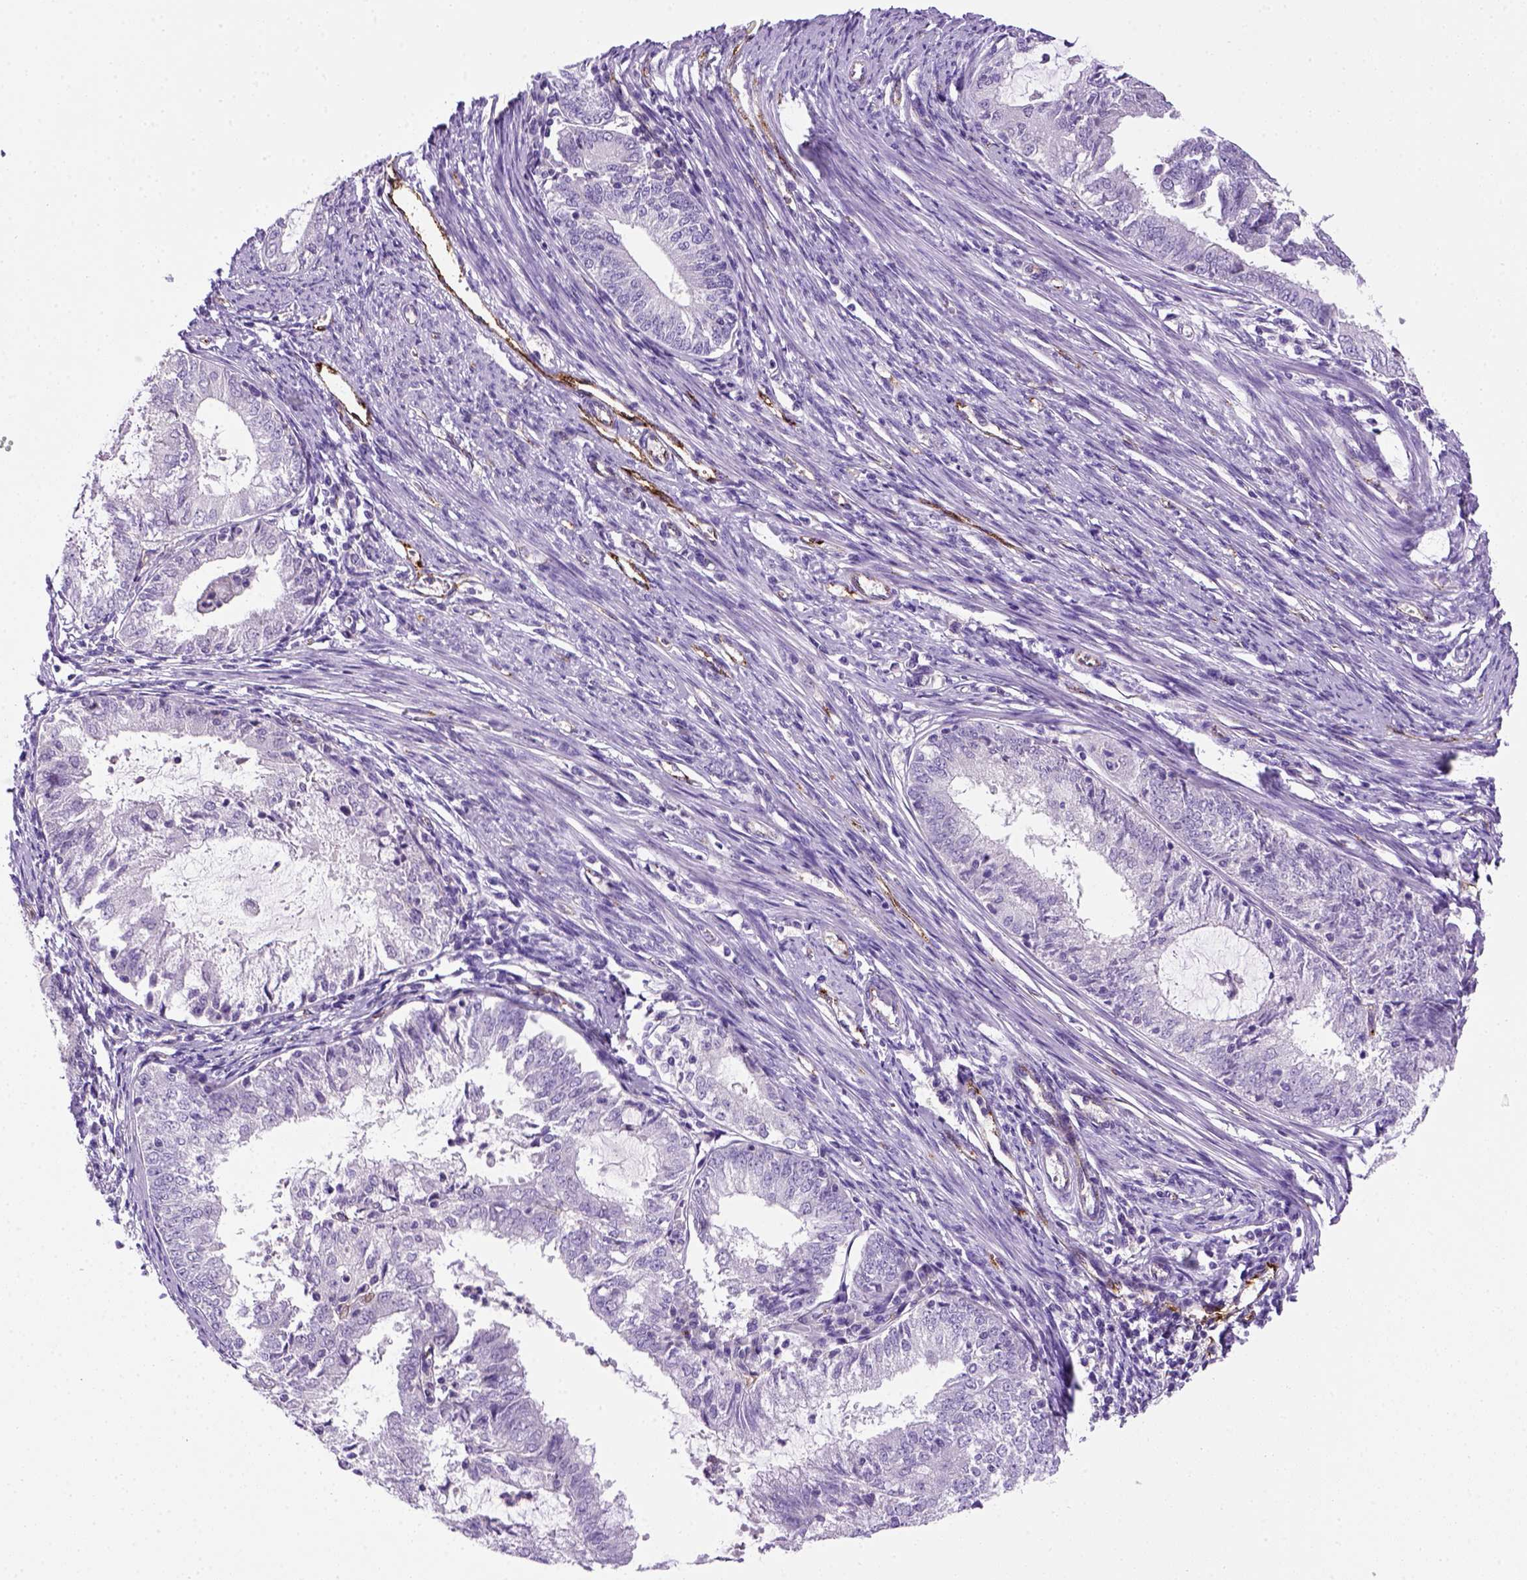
{"staining": {"intensity": "negative", "quantity": "none", "location": "none"}, "tissue": "endometrial cancer", "cell_type": "Tumor cells", "image_type": "cancer", "snomed": [{"axis": "morphology", "description": "Adenocarcinoma, NOS"}, {"axis": "topography", "description": "Endometrium"}], "caption": "Tumor cells are negative for brown protein staining in endometrial adenocarcinoma. (Immunohistochemistry (ihc), brightfield microscopy, high magnification).", "gene": "VWF", "patient": {"sex": "female", "age": 57}}